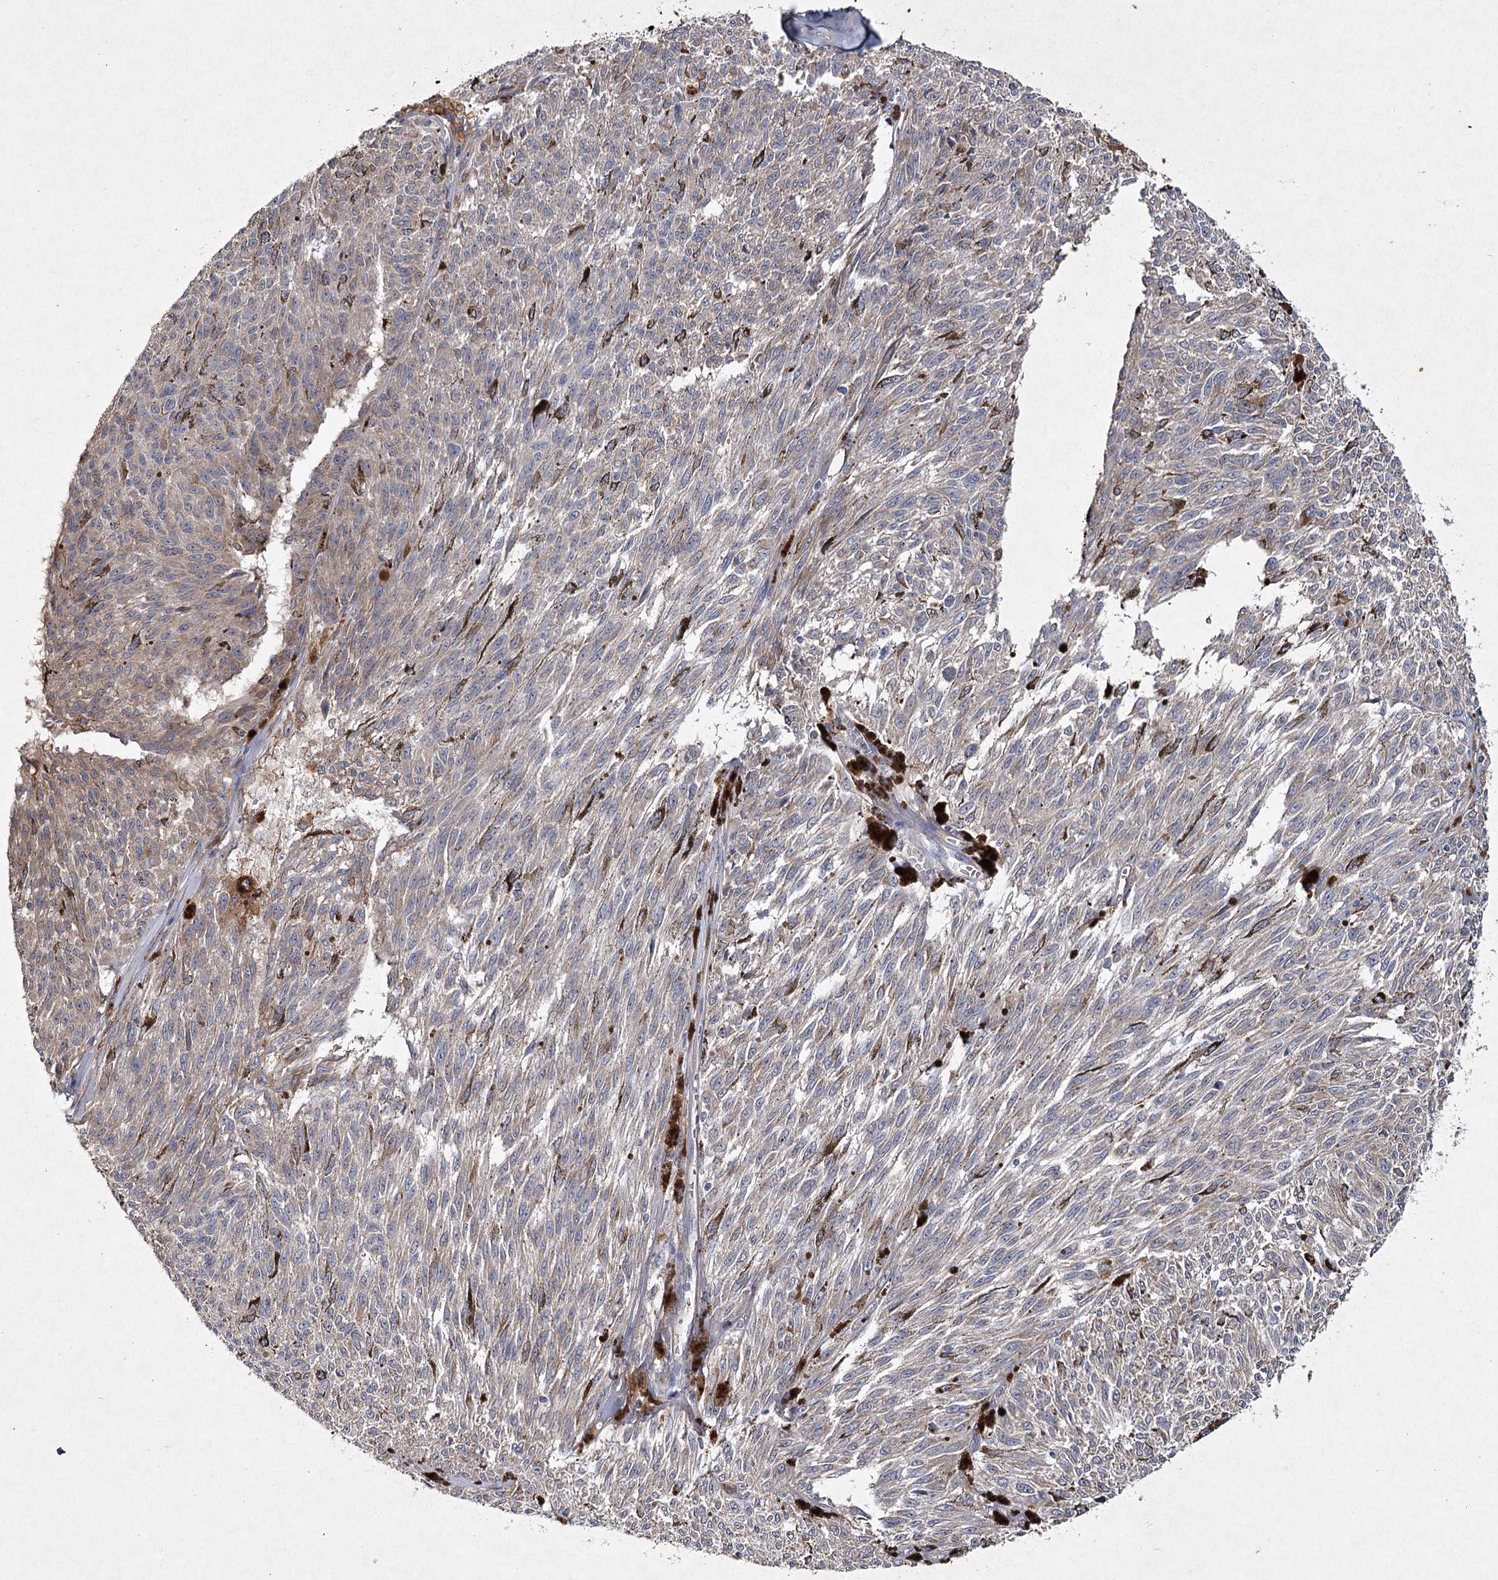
{"staining": {"intensity": "negative", "quantity": "none", "location": "none"}, "tissue": "melanoma", "cell_type": "Tumor cells", "image_type": "cancer", "snomed": [{"axis": "morphology", "description": "Malignant melanoma, NOS"}, {"axis": "topography", "description": "Skin"}], "caption": "Immunohistochemical staining of melanoma demonstrates no significant expression in tumor cells.", "gene": "MFN1", "patient": {"sex": "female", "age": 72}}